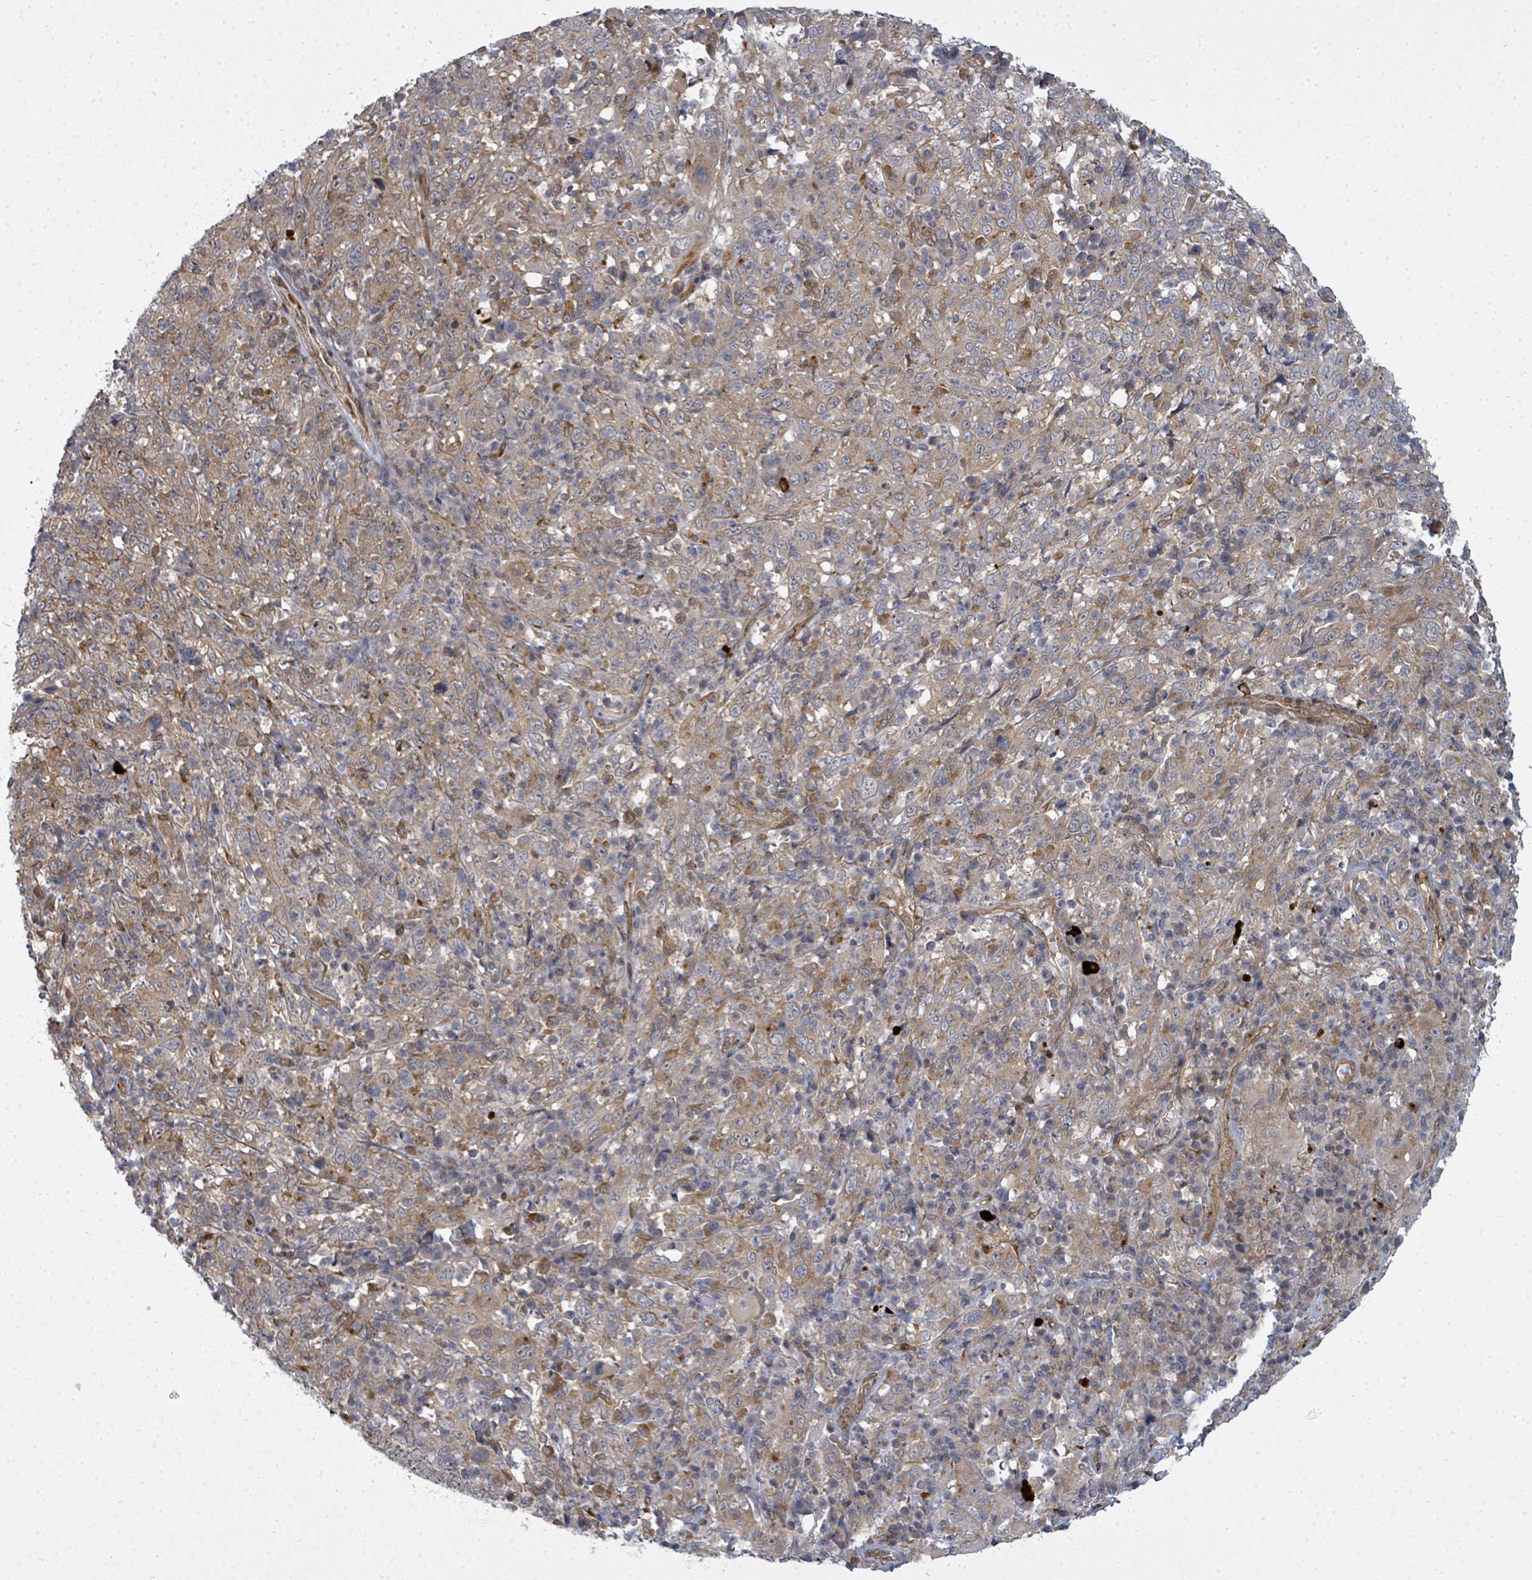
{"staining": {"intensity": "weak", "quantity": "<25%", "location": "cytoplasmic/membranous"}, "tissue": "cervical cancer", "cell_type": "Tumor cells", "image_type": "cancer", "snomed": [{"axis": "morphology", "description": "Squamous cell carcinoma, NOS"}, {"axis": "topography", "description": "Cervix"}], "caption": "A high-resolution image shows IHC staining of squamous cell carcinoma (cervical), which reveals no significant positivity in tumor cells.", "gene": "PSMG2", "patient": {"sex": "female", "age": 46}}